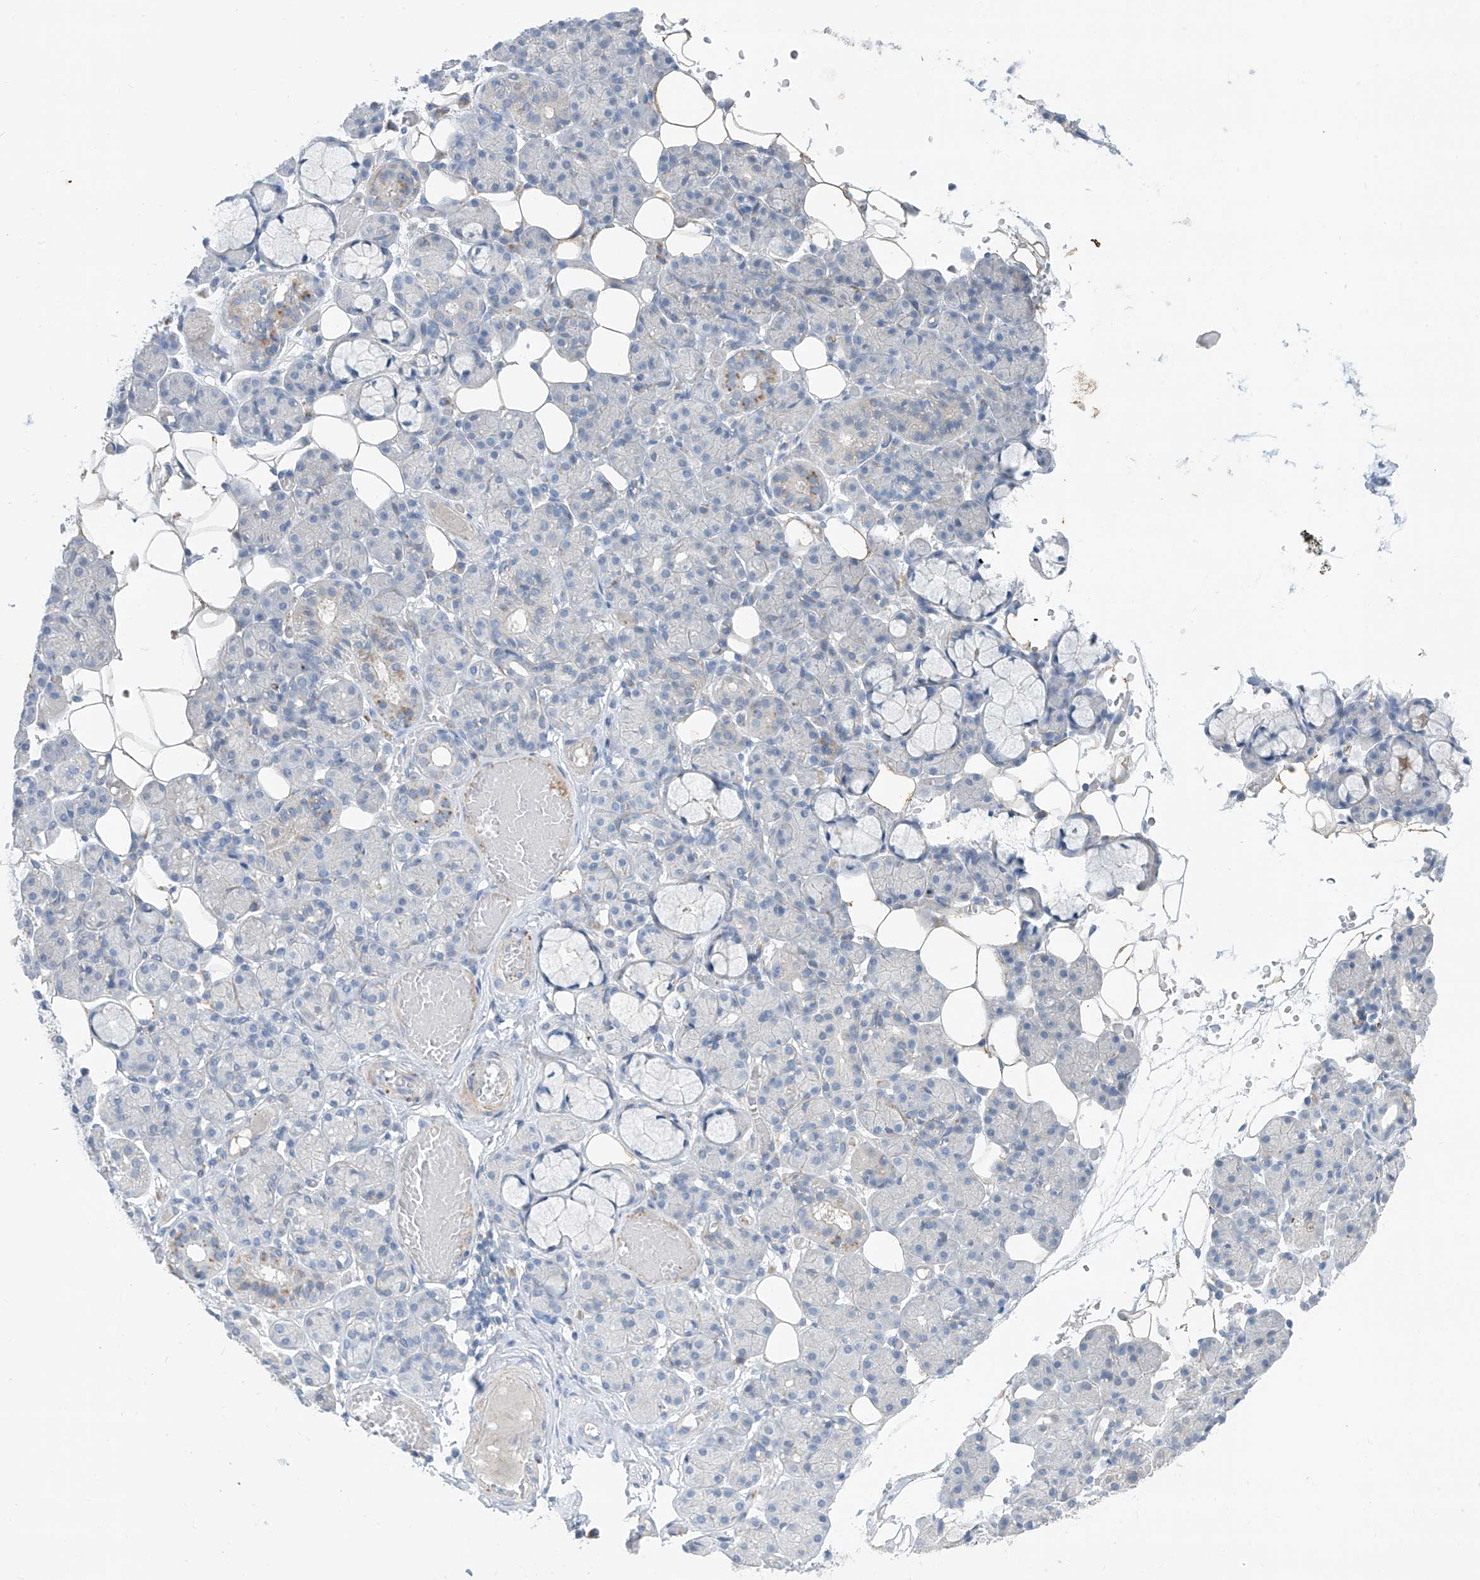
{"staining": {"intensity": "negative", "quantity": "none", "location": "none"}, "tissue": "salivary gland", "cell_type": "Glandular cells", "image_type": "normal", "snomed": [{"axis": "morphology", "description": "Normal tissue, NOS"}, {"axis": "topography", "description": "Salivary gland"}], "caption": "IHC image of unremarkable salivary gland: salivary gland stained with DAB shows no significant protein staining in glandular cells.", "gene": "ANKRD34A", "patient": {"sex": "male", "age": 63}}